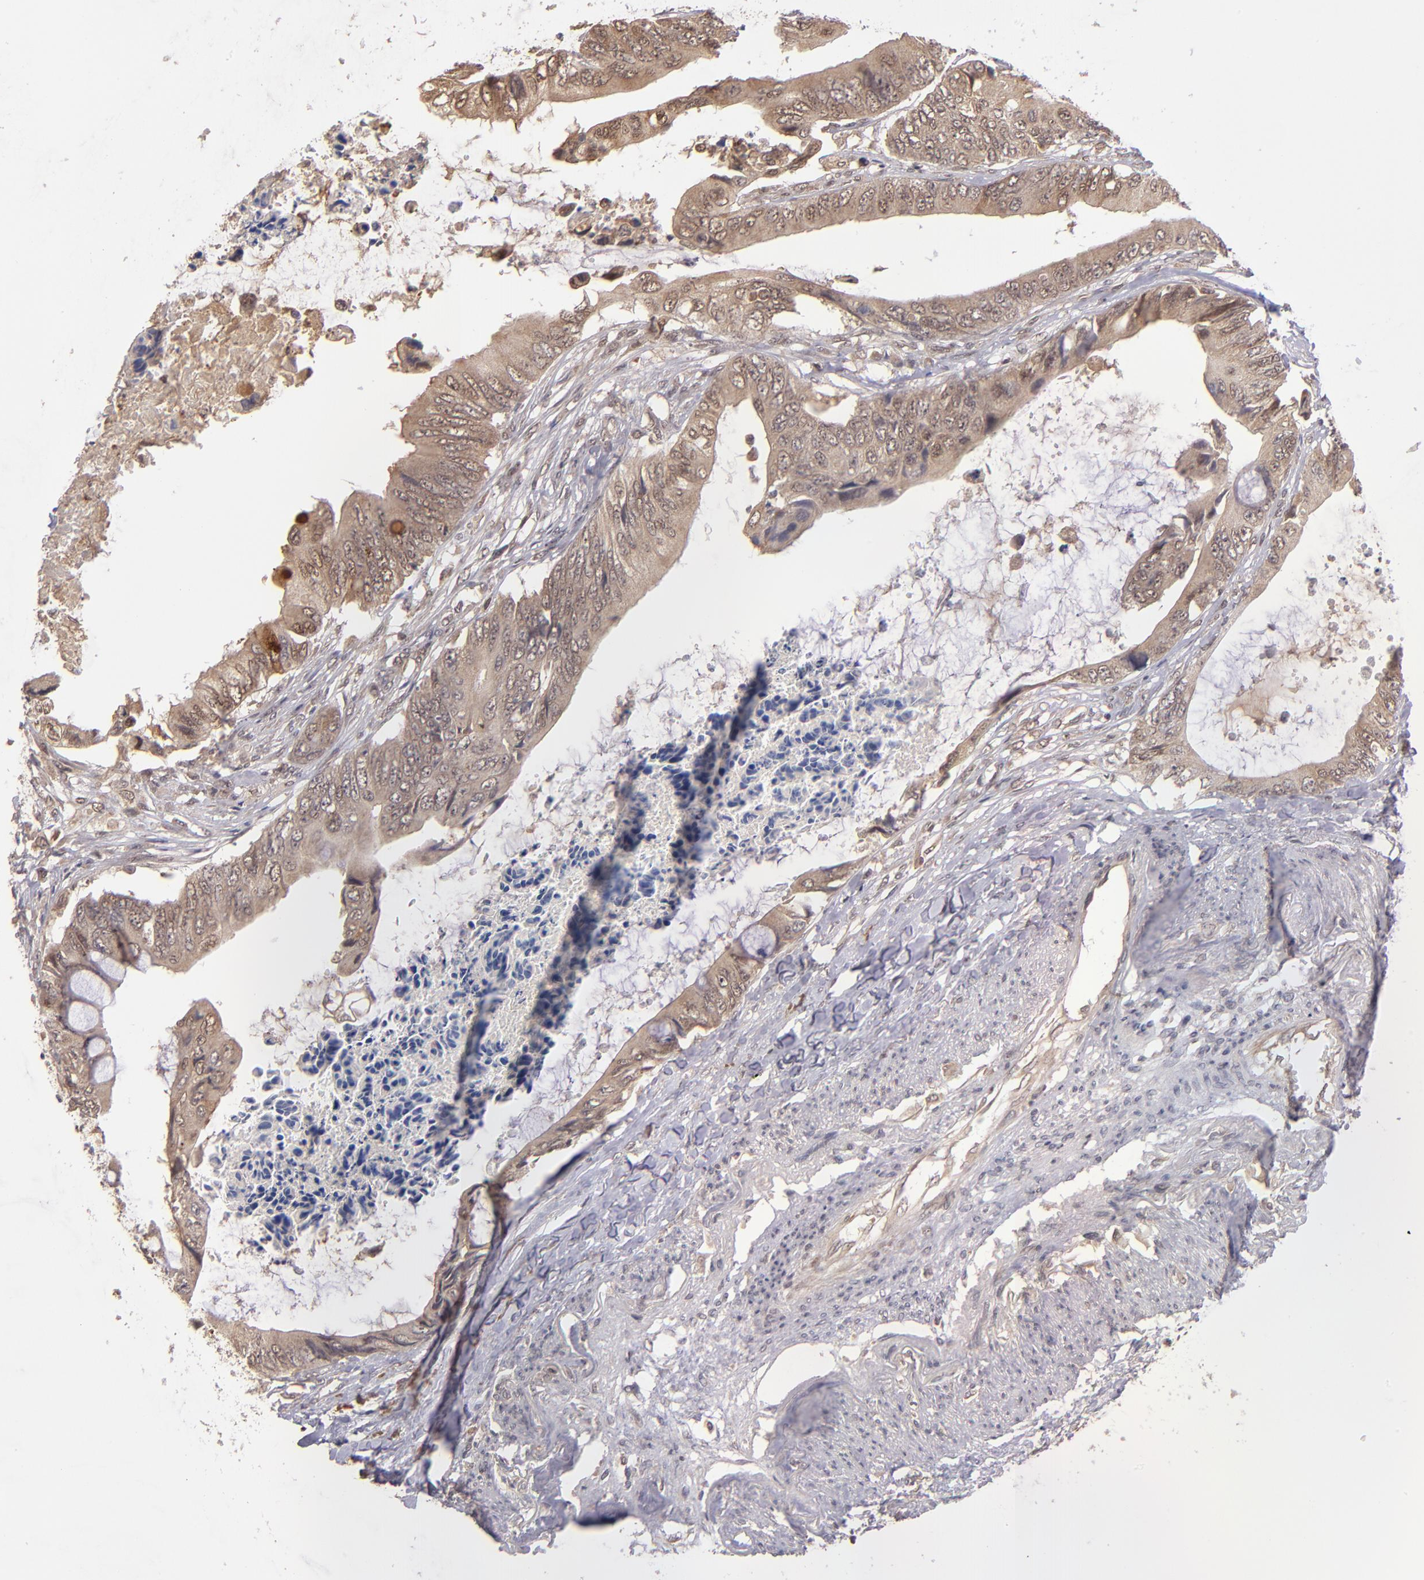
{"staining": {"intensity": "weak", "quantity": ">75%", "location": "cytoplasmic/membranous,nuclear"}, "tissue": "colorectal cancer", "cell_type": "Tumor cells", "image_type": "cancer", "snomed": [{"axis": "morphology", "description": "Normal tissue, NOS"}, {"axis": "morphology", "description": "Adenocarcinoma, NOS"}, {"axis": "topography", "description": "Rectum"}, {"axis": "topography", "description": "Peripheral nerve tissue"}], "caption": "Immunohistochemistry (IHC) staining of colorectal adenocarcinoma, which demonstrates low levels of weak cytoplasmic/membranous and nuclear positivity in approximately >75% of tumor cells indicating weak cytoplasmic/membranous and nuclear protein positivity. The staining was performed using DAB (3,3'-diaminobenzidine) (brown) for protein detection and nuclei were counterstained in hematoxylin (blue).", "gene": "ABHD12B", "patient": {"sex": "female", "age": 77}}